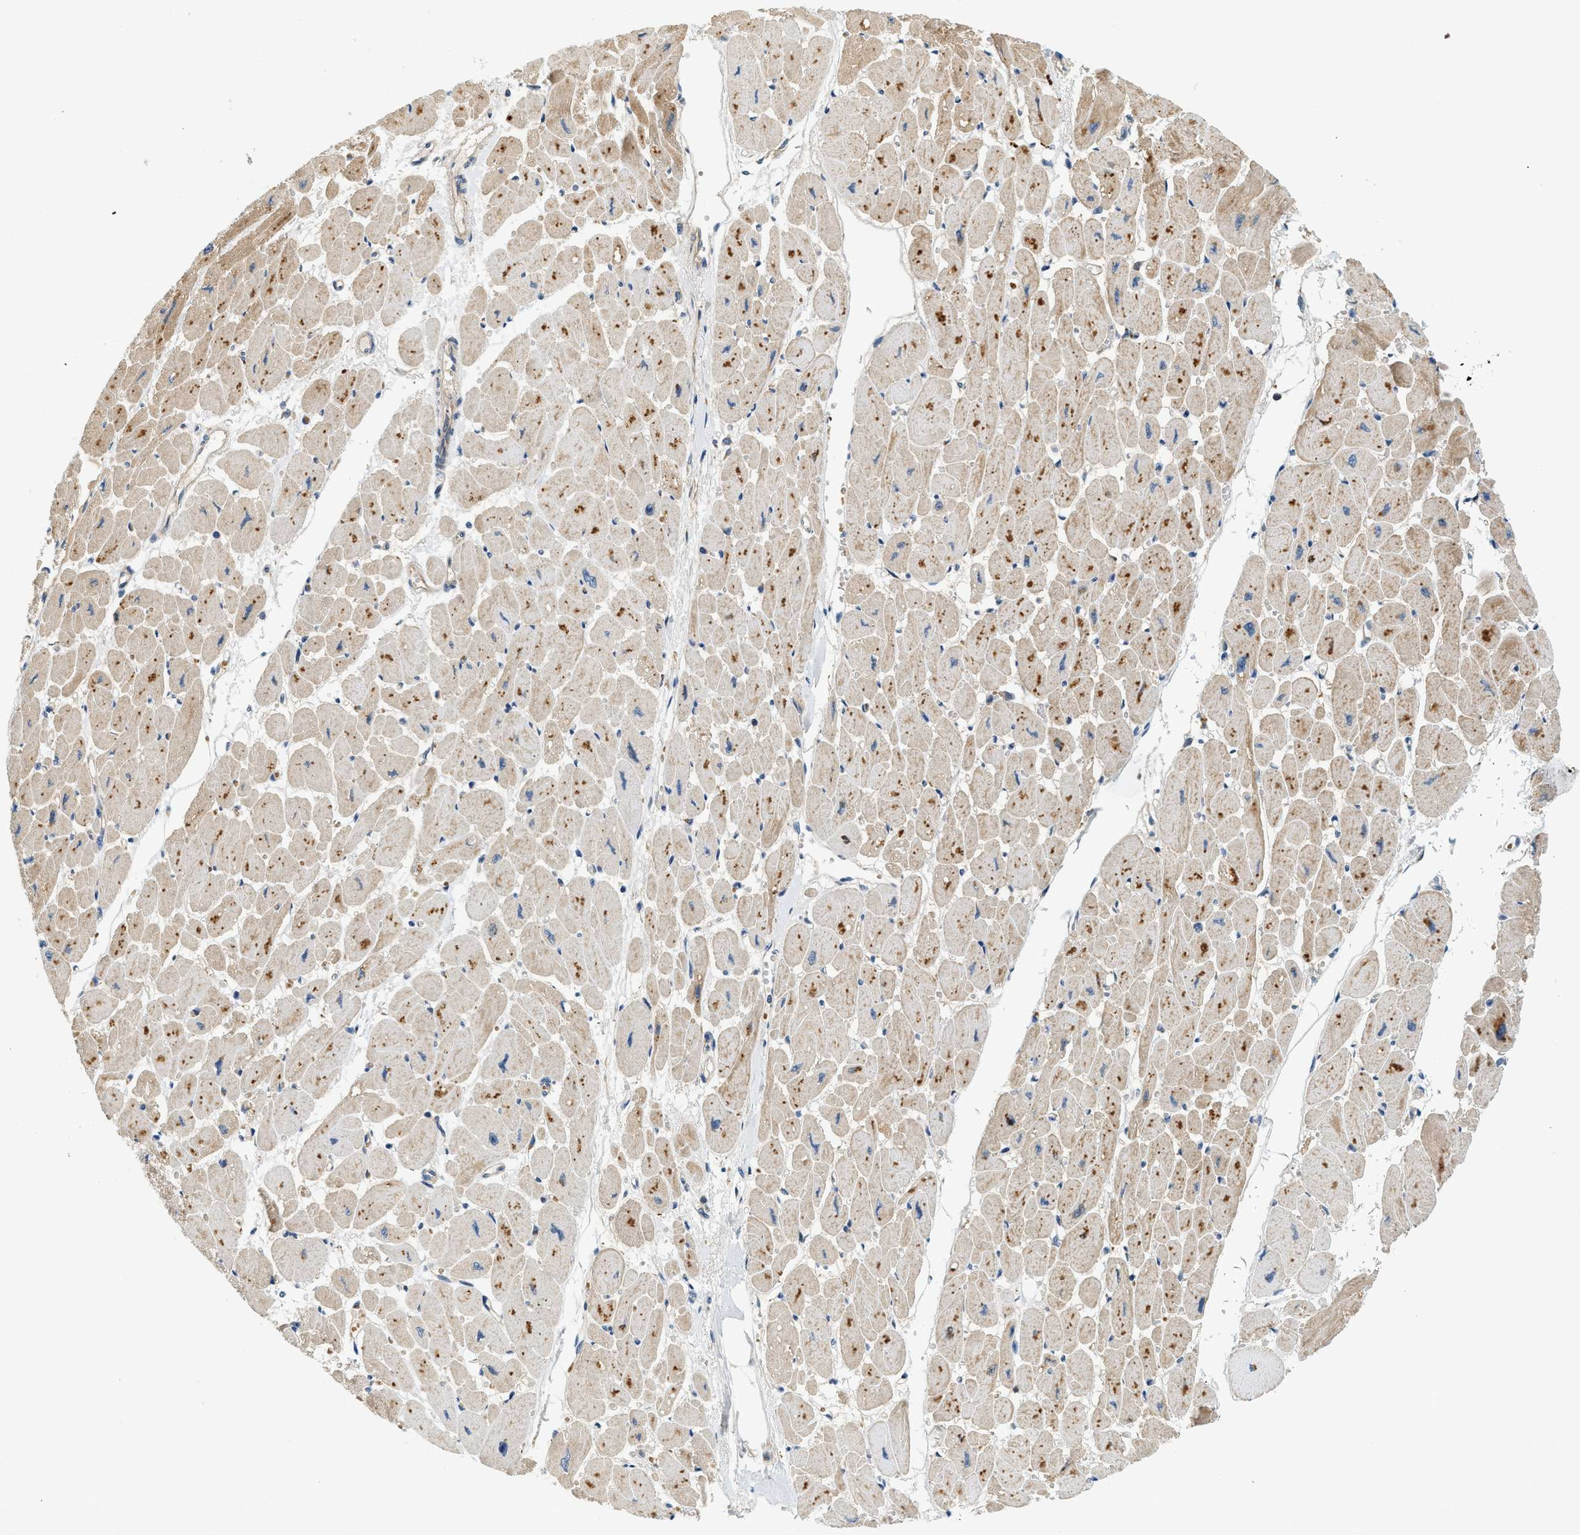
{"staining": {"intensity": "moderate", "quantity": "<25%", "location": "cytoplasmic/membranous"}, "tissue": "heart muscle", "cell_type": "Cardiomyocytes", "image_type": "normal", "snomed": [{"axis": "morphology", "description": "Normal tissue, NOS"}, {"axis": "topography", "description": "Heart"}], "caption": "Protein positivity by immunohistochemistry shows moderate cytoplasmic/membranous staining in approximately <25% of cardiomyocytes in normal heart muscle.", "gene": "KCNK1", "patient": {"sex": "female", "age": 54}}